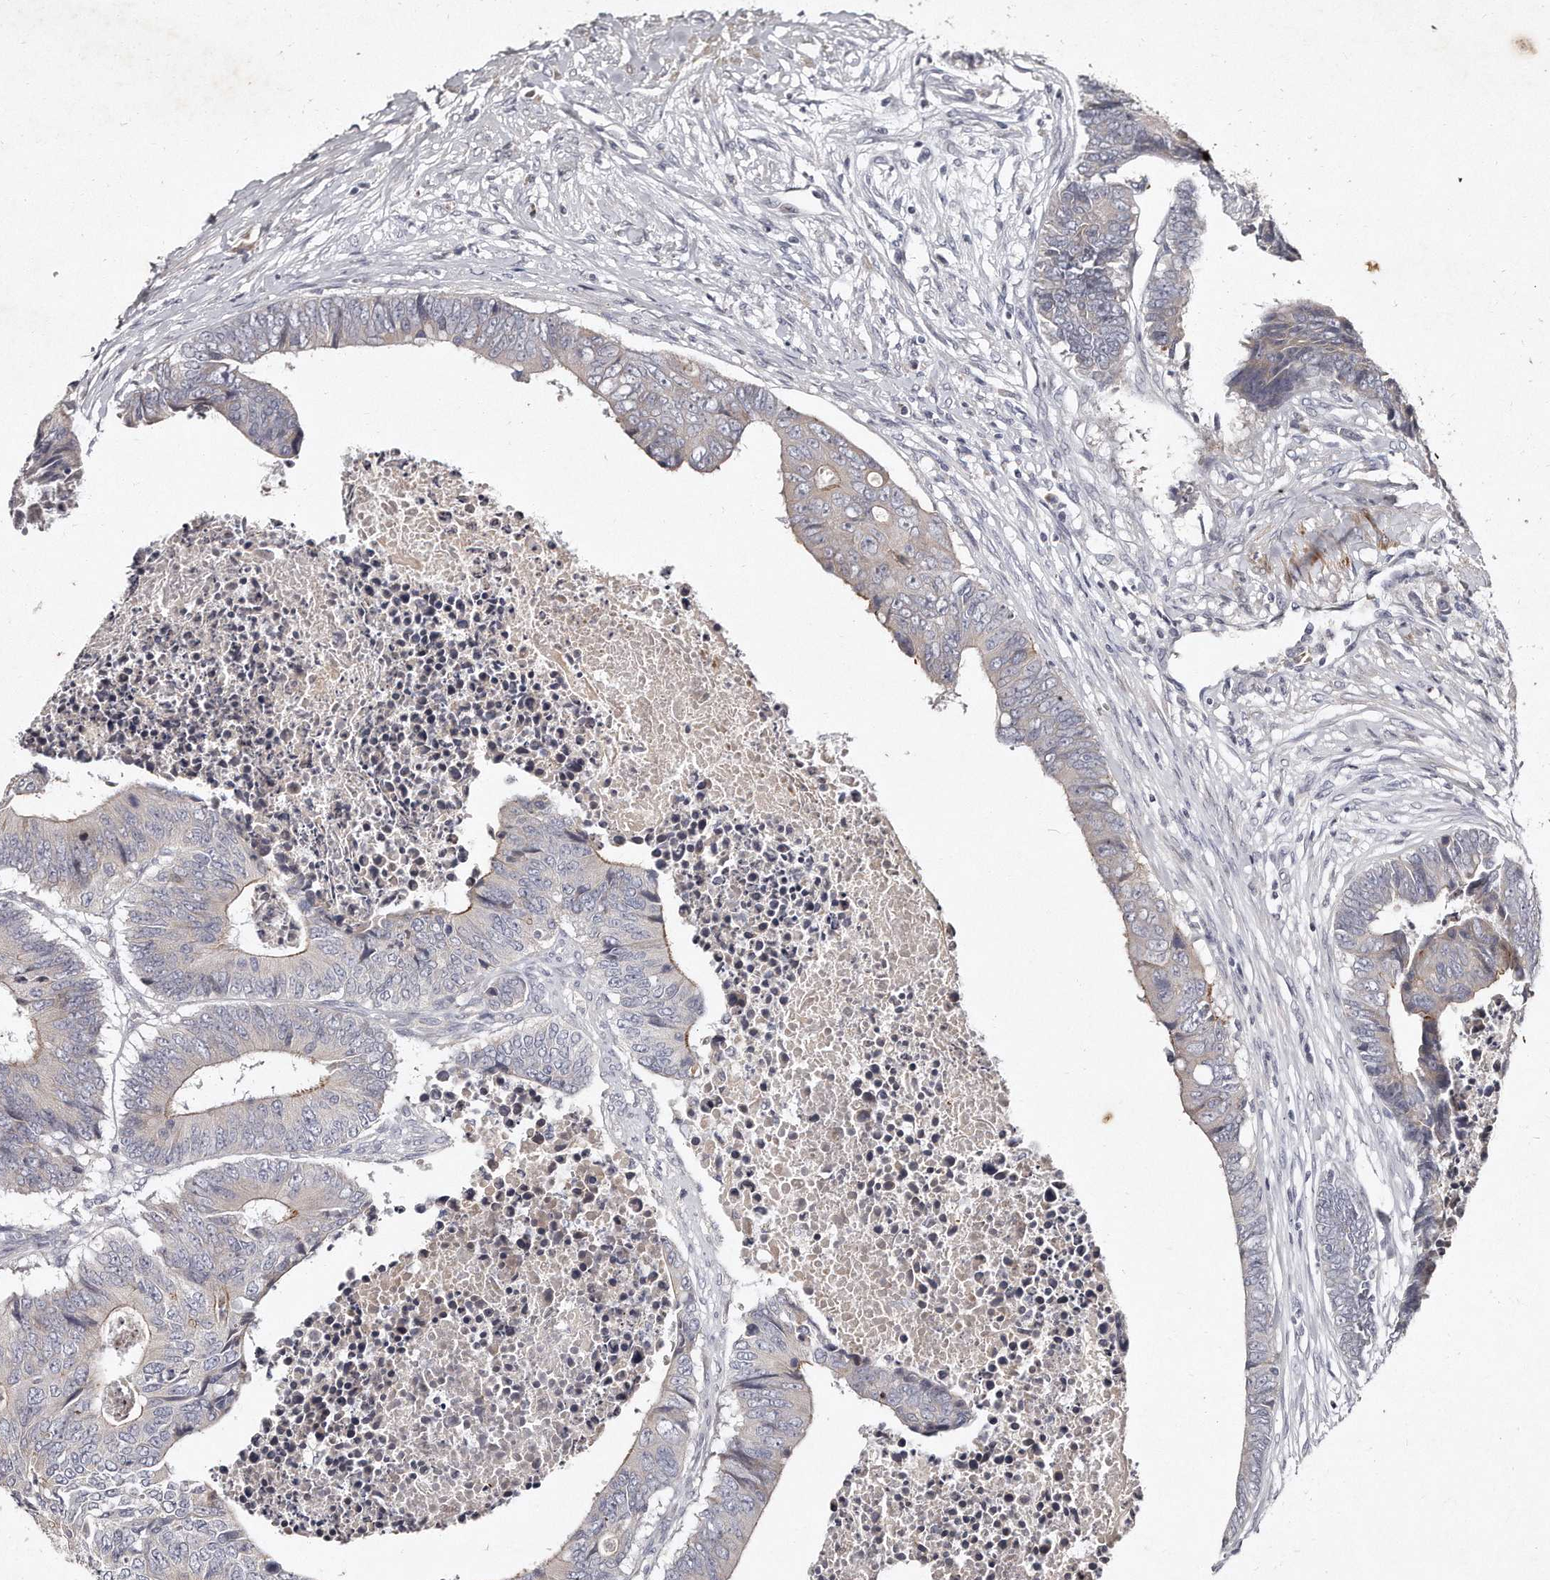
{"staining": {"intensity": "negative", "quantity": "none", "location": "none"}, "tissue": "colorectal cancer", "cell_type": "Tumor cells", "image_type": "cancer", "snomed": [{"axis": "morphology", "description": "Adenocarcinoma, NOS"}, {"axis": "topography", "description": "Rectum"}], "caption": "Protein analysis of colorectal adenocarcinoma demonstrates no significant expression in tumor cells.", "gene": "TECR", "patient": {"sex": "male", "age": 84}}